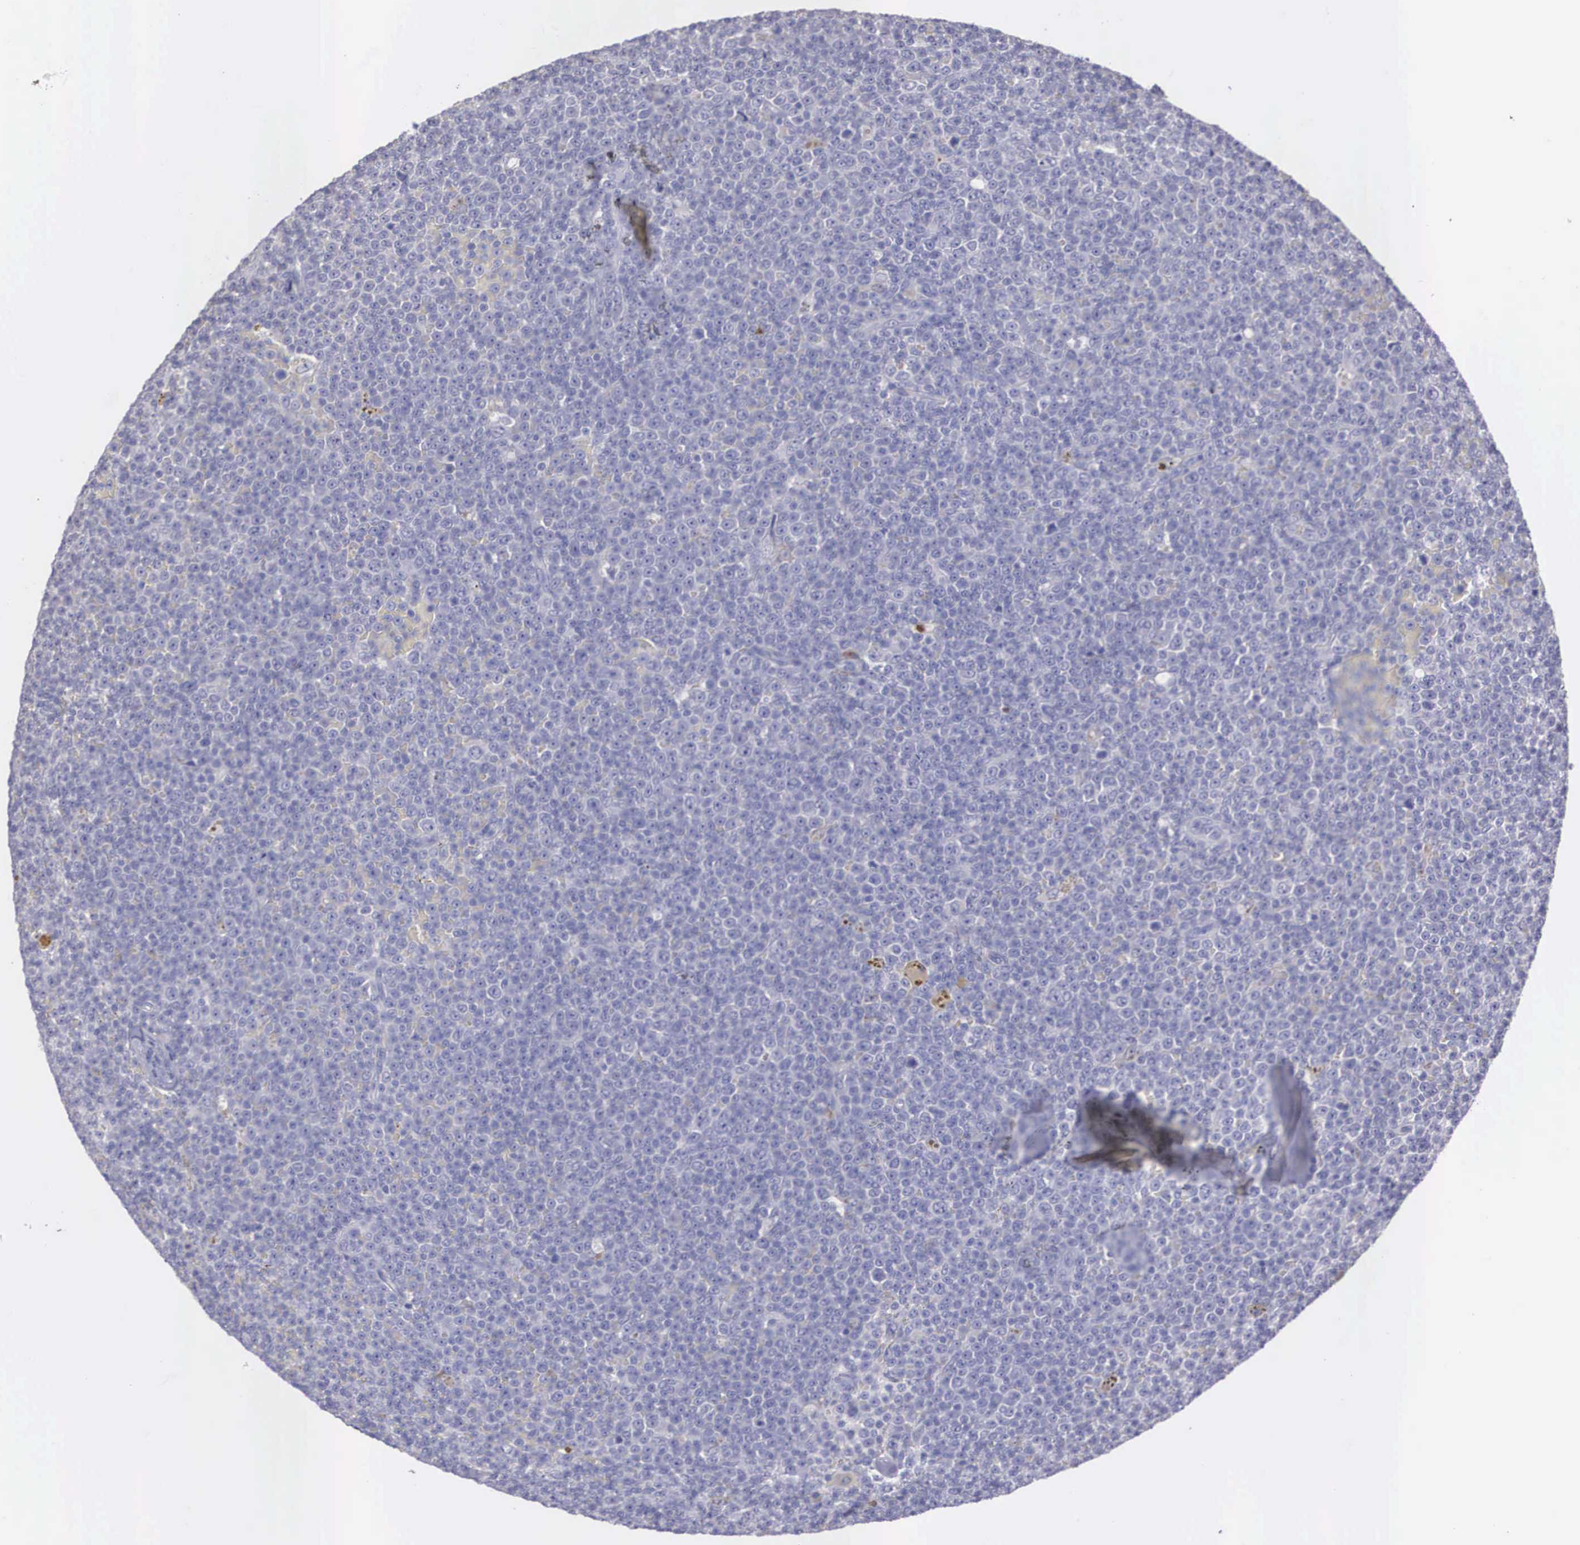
{"staining": {"intensity": "negative", "quantity": "none", "location": "none"}, "tissue": "lymphoma", "cell_type": "Tumor cells", "image_type": "cancer", "snomed": [{"axis": "morphology", "description": "Malignant lymphoma, non-Hodgkin's type, Low grade"}, {"axis": "topography", "description": "Lymph node"}], "caption": "There is no significant staining in tumor cells of malignant lymphoma, non-Hodgkin's type (low-grade).", "gene": "REPS2", "patient": {"sex": "male", "age": 50}}